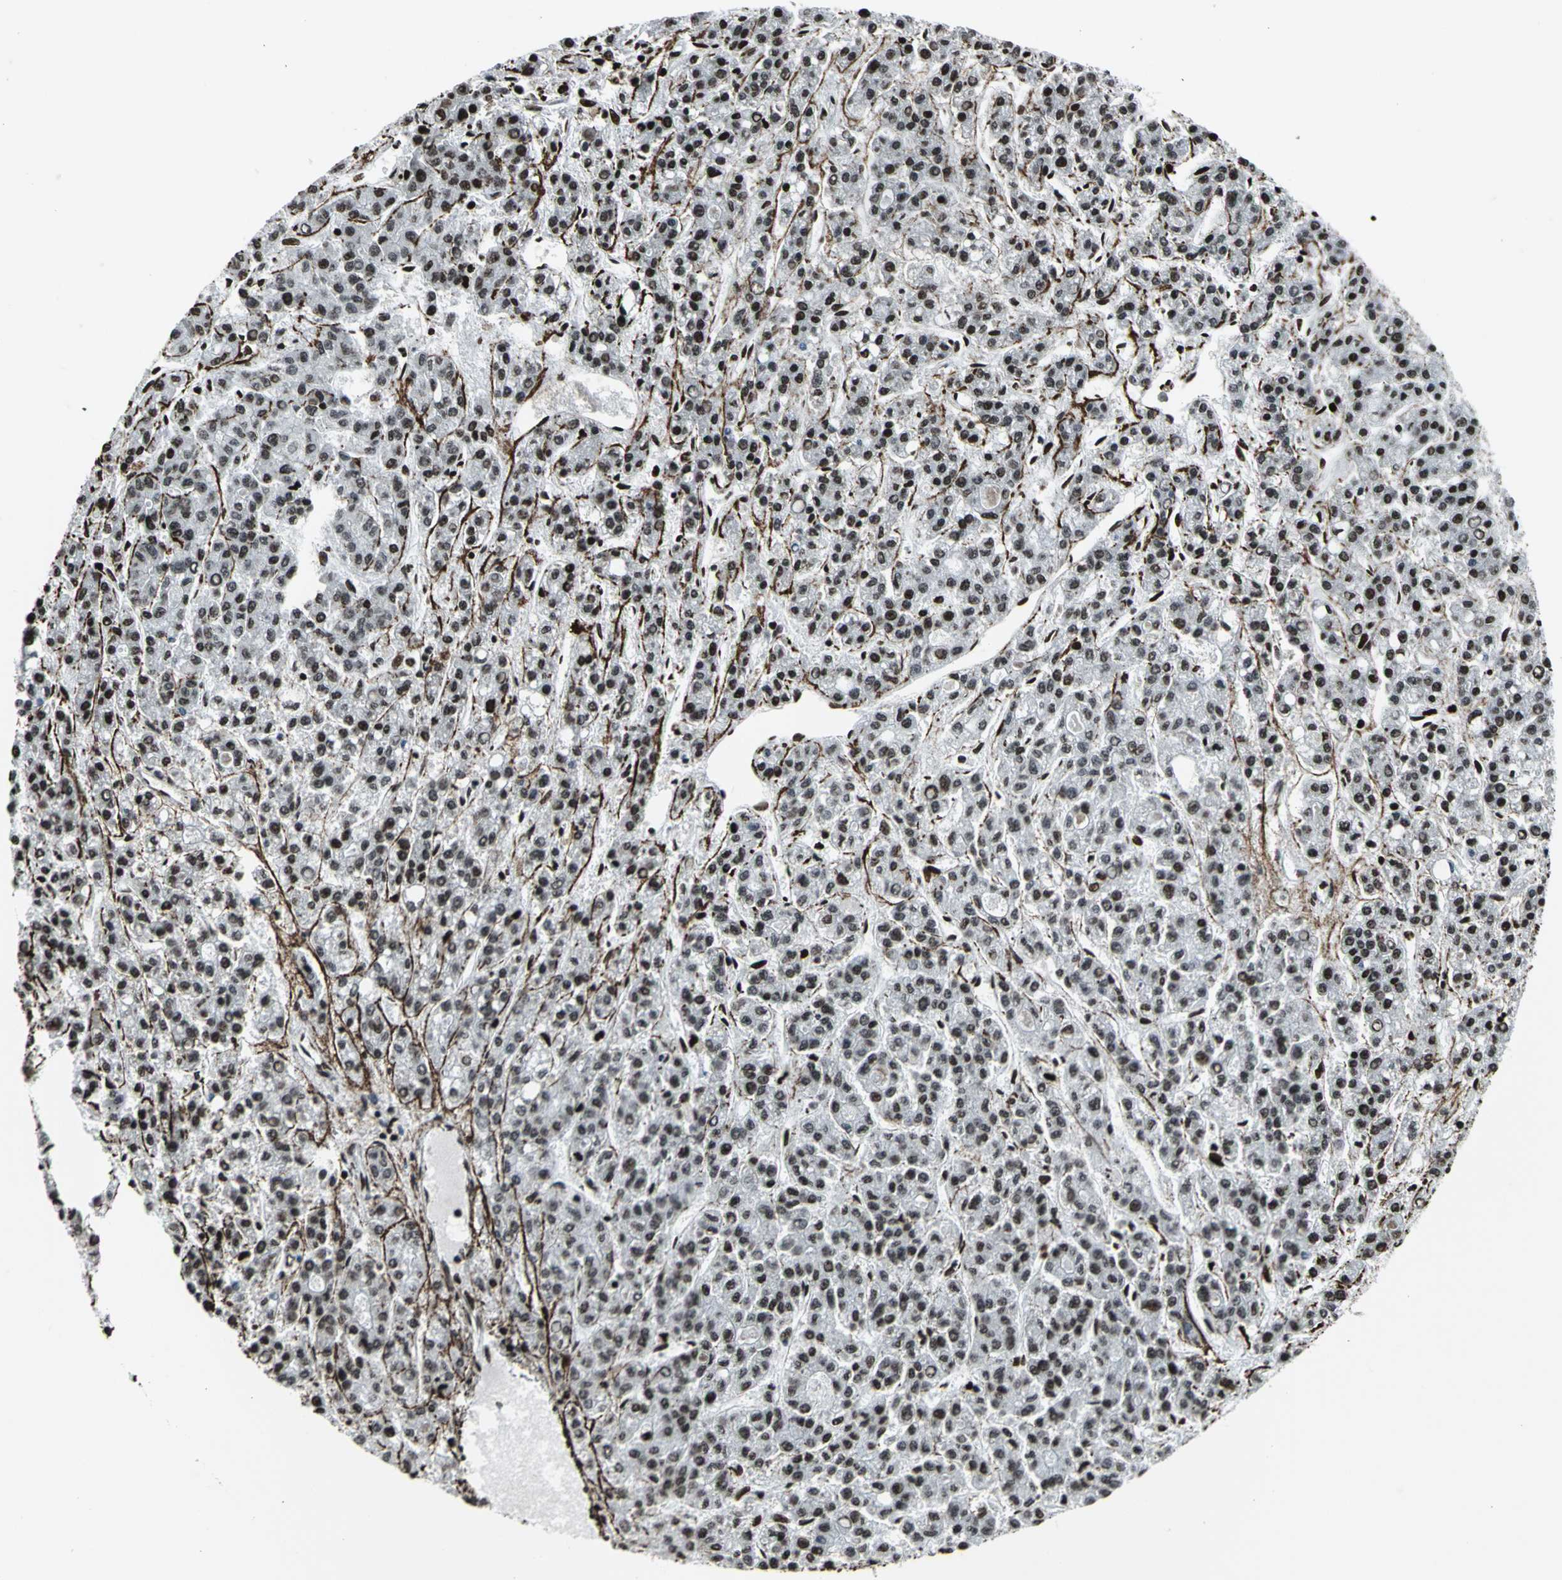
{"staining": {"intensity": "strong", "quantity": ">75%", "location": "nuclear"}, "tissue": "liver cancer", "cell_type": "Tumor cells", "image_type": "cancer", "snomed": [{"axis": "morphology", "description": "Carcinoma, Hepatocellular, NOS"}, {"axis": "topography", "description": "Liver"}], "caption": "A brown stain labels strong nuclear expression of a protein in human liver hepatocellular carcinoma tumor cells. (brown staining indicates protein expression, while blue staining denotes nuclei).", "gene": "APEX1", "patient": {"sex": "male", "age": 70}}